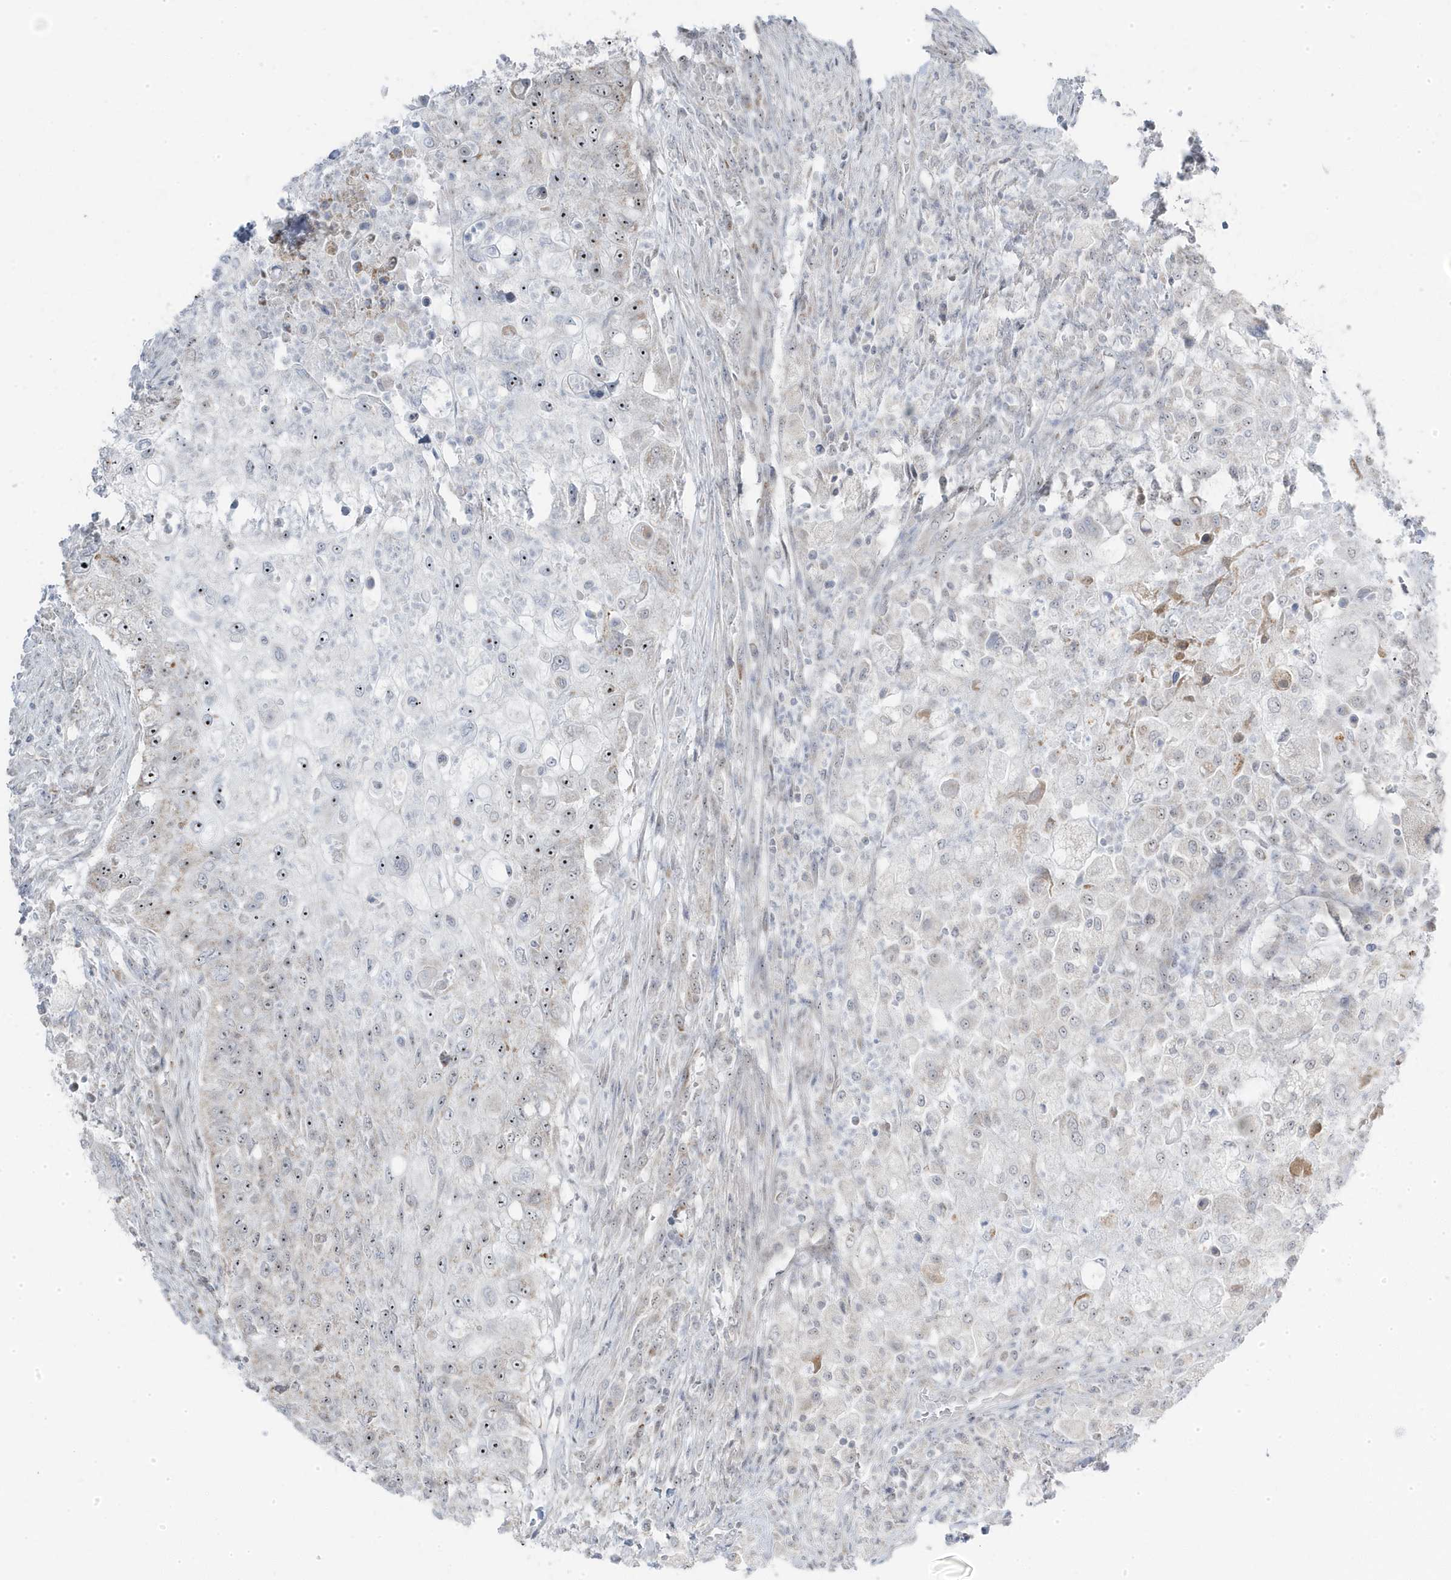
{"staining": {"intensity": "moderate", "quantity": "<25%", "location": "nuclear"}, "tissue": "urothelial cancer", "cell_type": "Tumor cells", "image_type": "cancer", "snomed": [{"axis": "morphology", "description": "Urothelial carcinoma, High grade"}, {"axis": "topography", "description": "Urinary bladder"}], "caption": "This micrograph reveals immunohistochemistry staining of urothelial cancer, with low moderate nuclear staining in about <25% of tumor cells.", "gene": "TSEN15", "patient": {"sex": "female", "age": 60}}